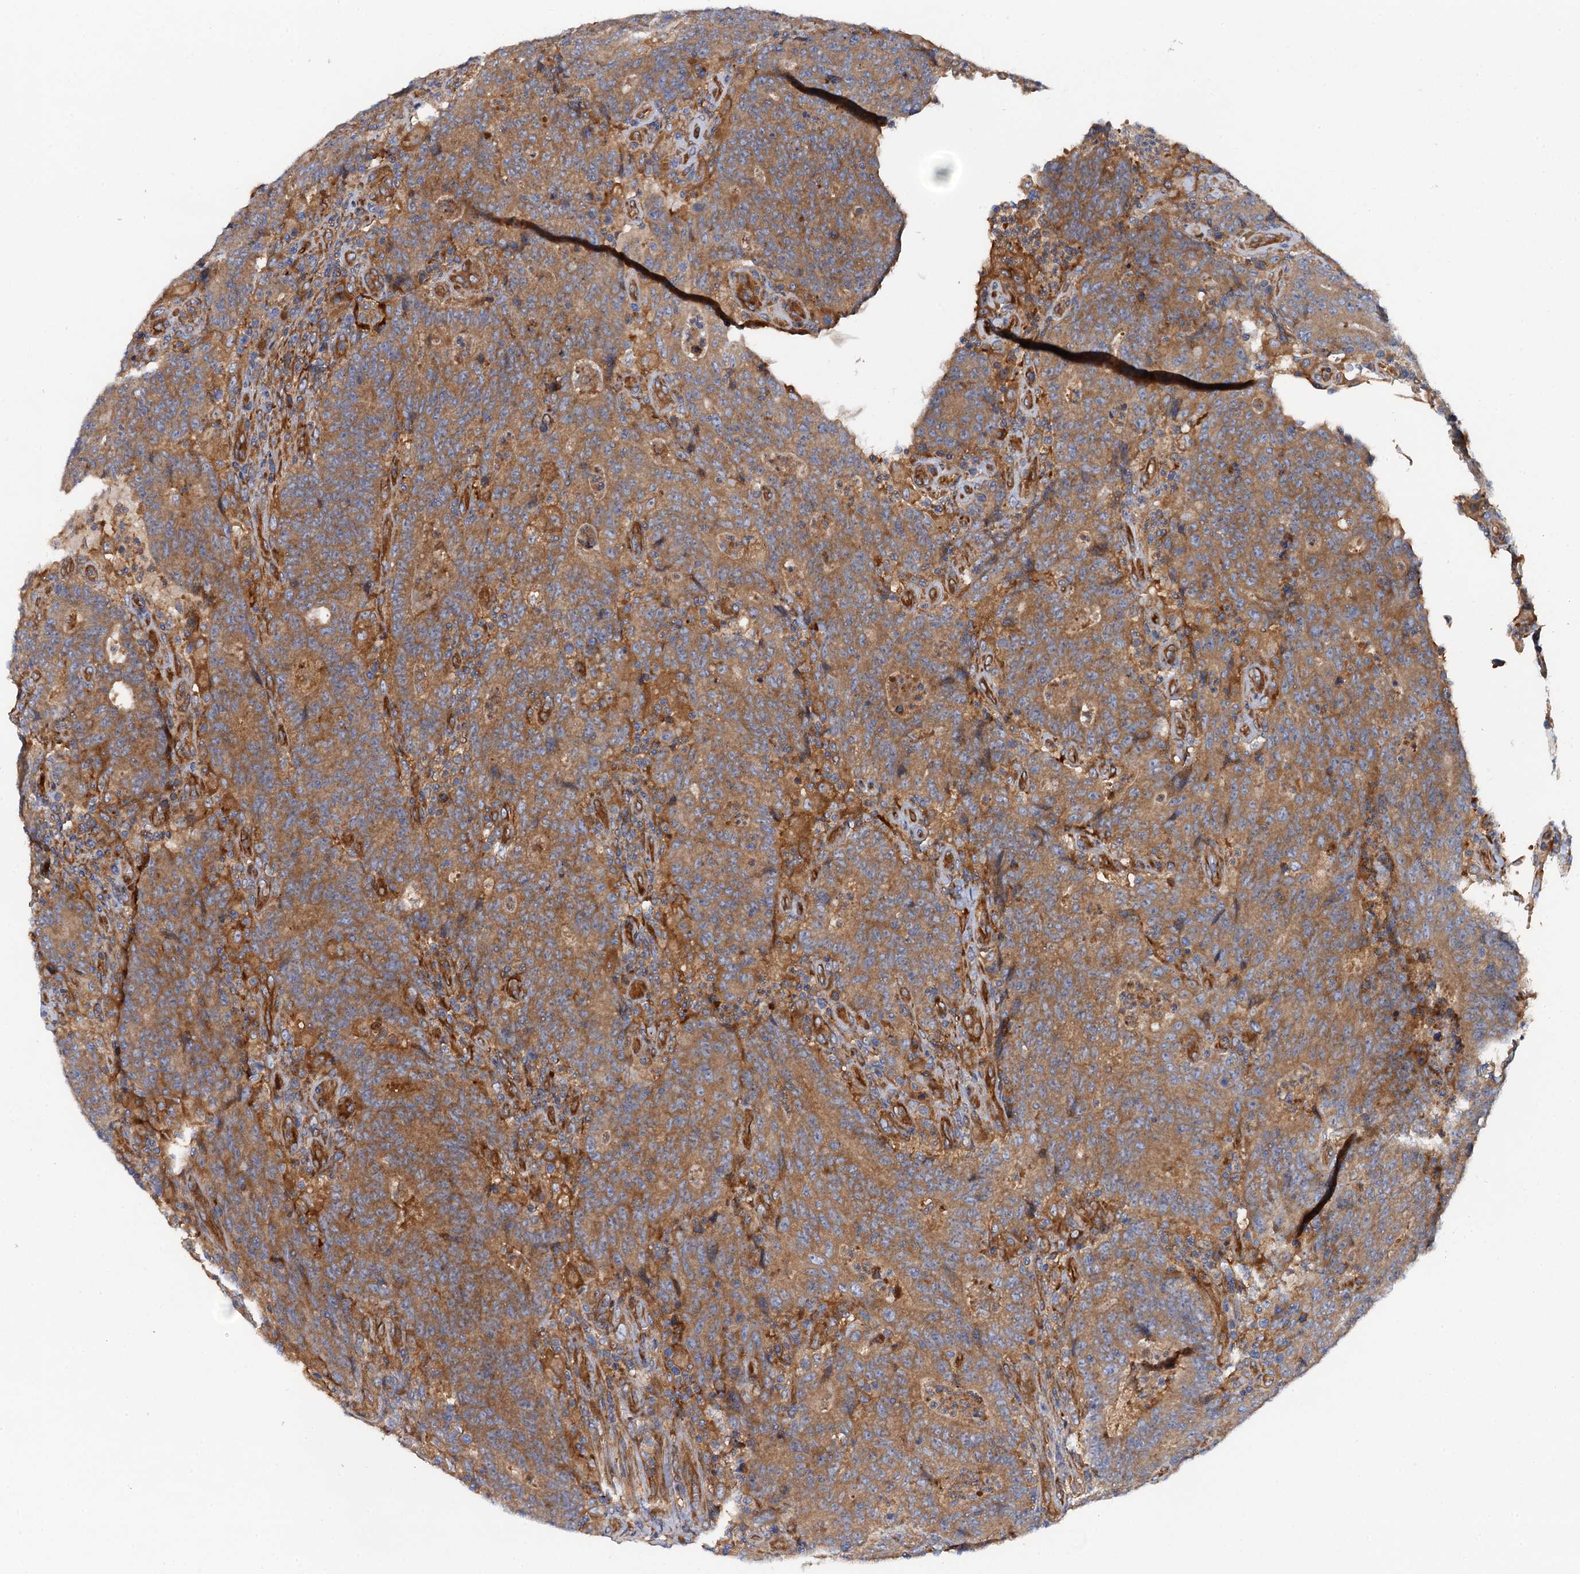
{"staining": {"intensity": "moderate", "quantity": ">75%", "location": "cytoplasmic/membranous"}, "tissue": "colorectal cancer", "cell_type": "Tumor cells", "image_type": "cancer", "snomed": [{"axis": "morphology", "description": "Adenocarcinoma, NOS"}, {"axis": "topography", "description": "Colon"}], "caption": "This image shows colorectal cancer stained with IHC to label a protein in brown. The cytoplasmic/membranous of tumor cells show moderate positivity for the protein. Nuclei are counter-stained blue.", "gene": "MRPL48", "patient": {"sex": "female", "age": 75}}